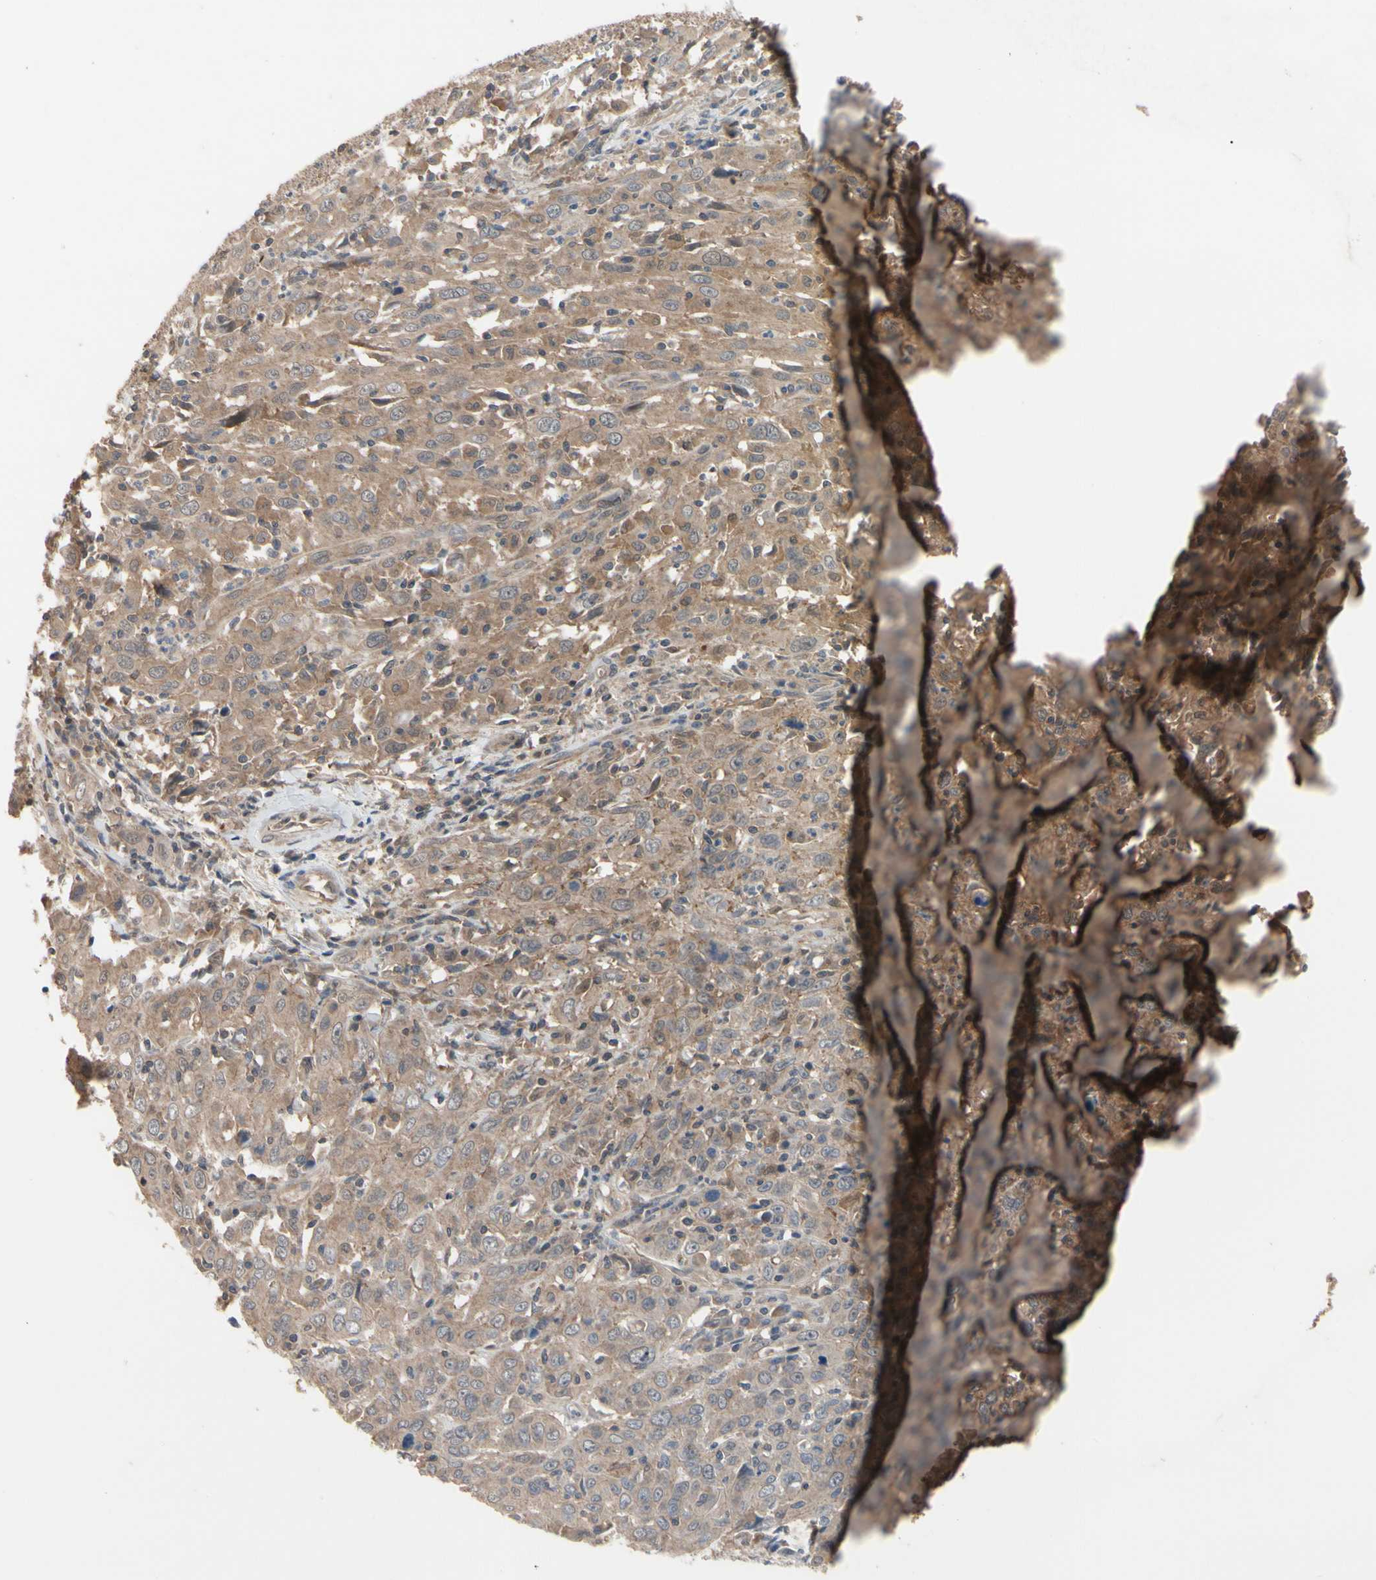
{"staining": {"intensity": "moderate", "quantity": ">75%", "location": "cytoplasmic/membranous"}, "tissue": "cervical cancer", "cell_type": "Tumor cells", "image_type": "cancer", "snomed": [{"axis": "morphology", "description": "Squamous cell carcinoma, NOS"}, {"axis": "topography", "description": "Cervix"}], "caption": "Brown immunohistochemical staining in human cervical squamous cell carcinoma displays moderate cytoplasmic/membranous positivity in approximately >75% of tumor cells. (brown staining indicates protein expression, while blue staining denotes nuclei).", "gene": "DPP8", "patient": {"sex": "female", "age": 46}}